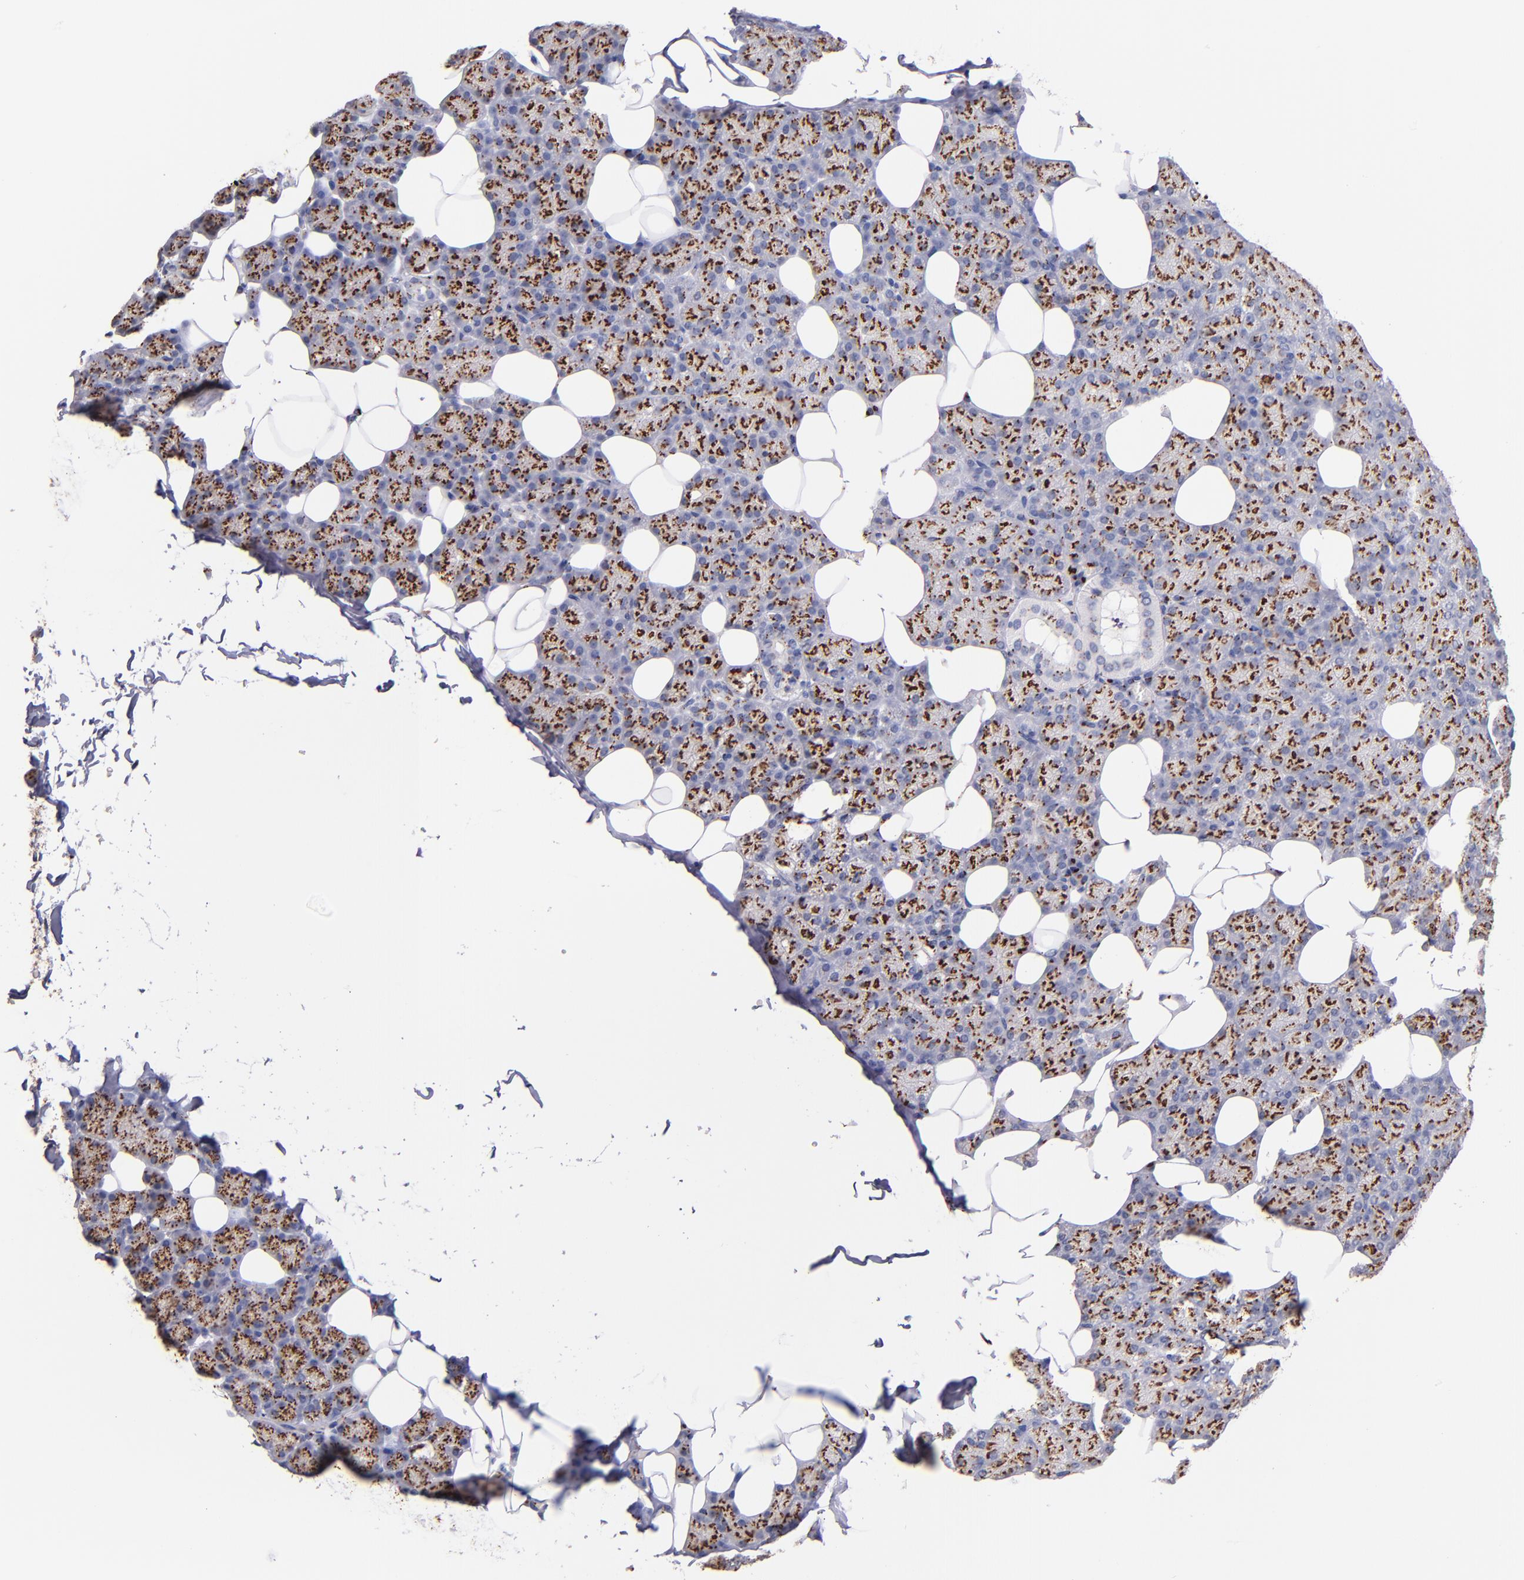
{"staining": {"intensity": "moderate", "quantity": ">75%", "location": "cytoplasmic/membranous"}, "tissue": "salivary gland", "cell_type": "Glandular cells", "image_type": "normal", "snomed": [{"axis": "morphology", "description": "Normal tissue, NOS"}, {"axis": "topography", "description": "Lymph node"}, {"axis": "topography", "description": "Salivary gland"}], "caption": "High-power microscopy captured an immunohistochemistry (IHC) photomicrograph of unremarkable salivary gland, revealing moderate cytoplasmic/membranous staining in approximately >75% of glandular cells.", "gene": "GOLIM4", "patient": {"sex": "male", "age": 8}}